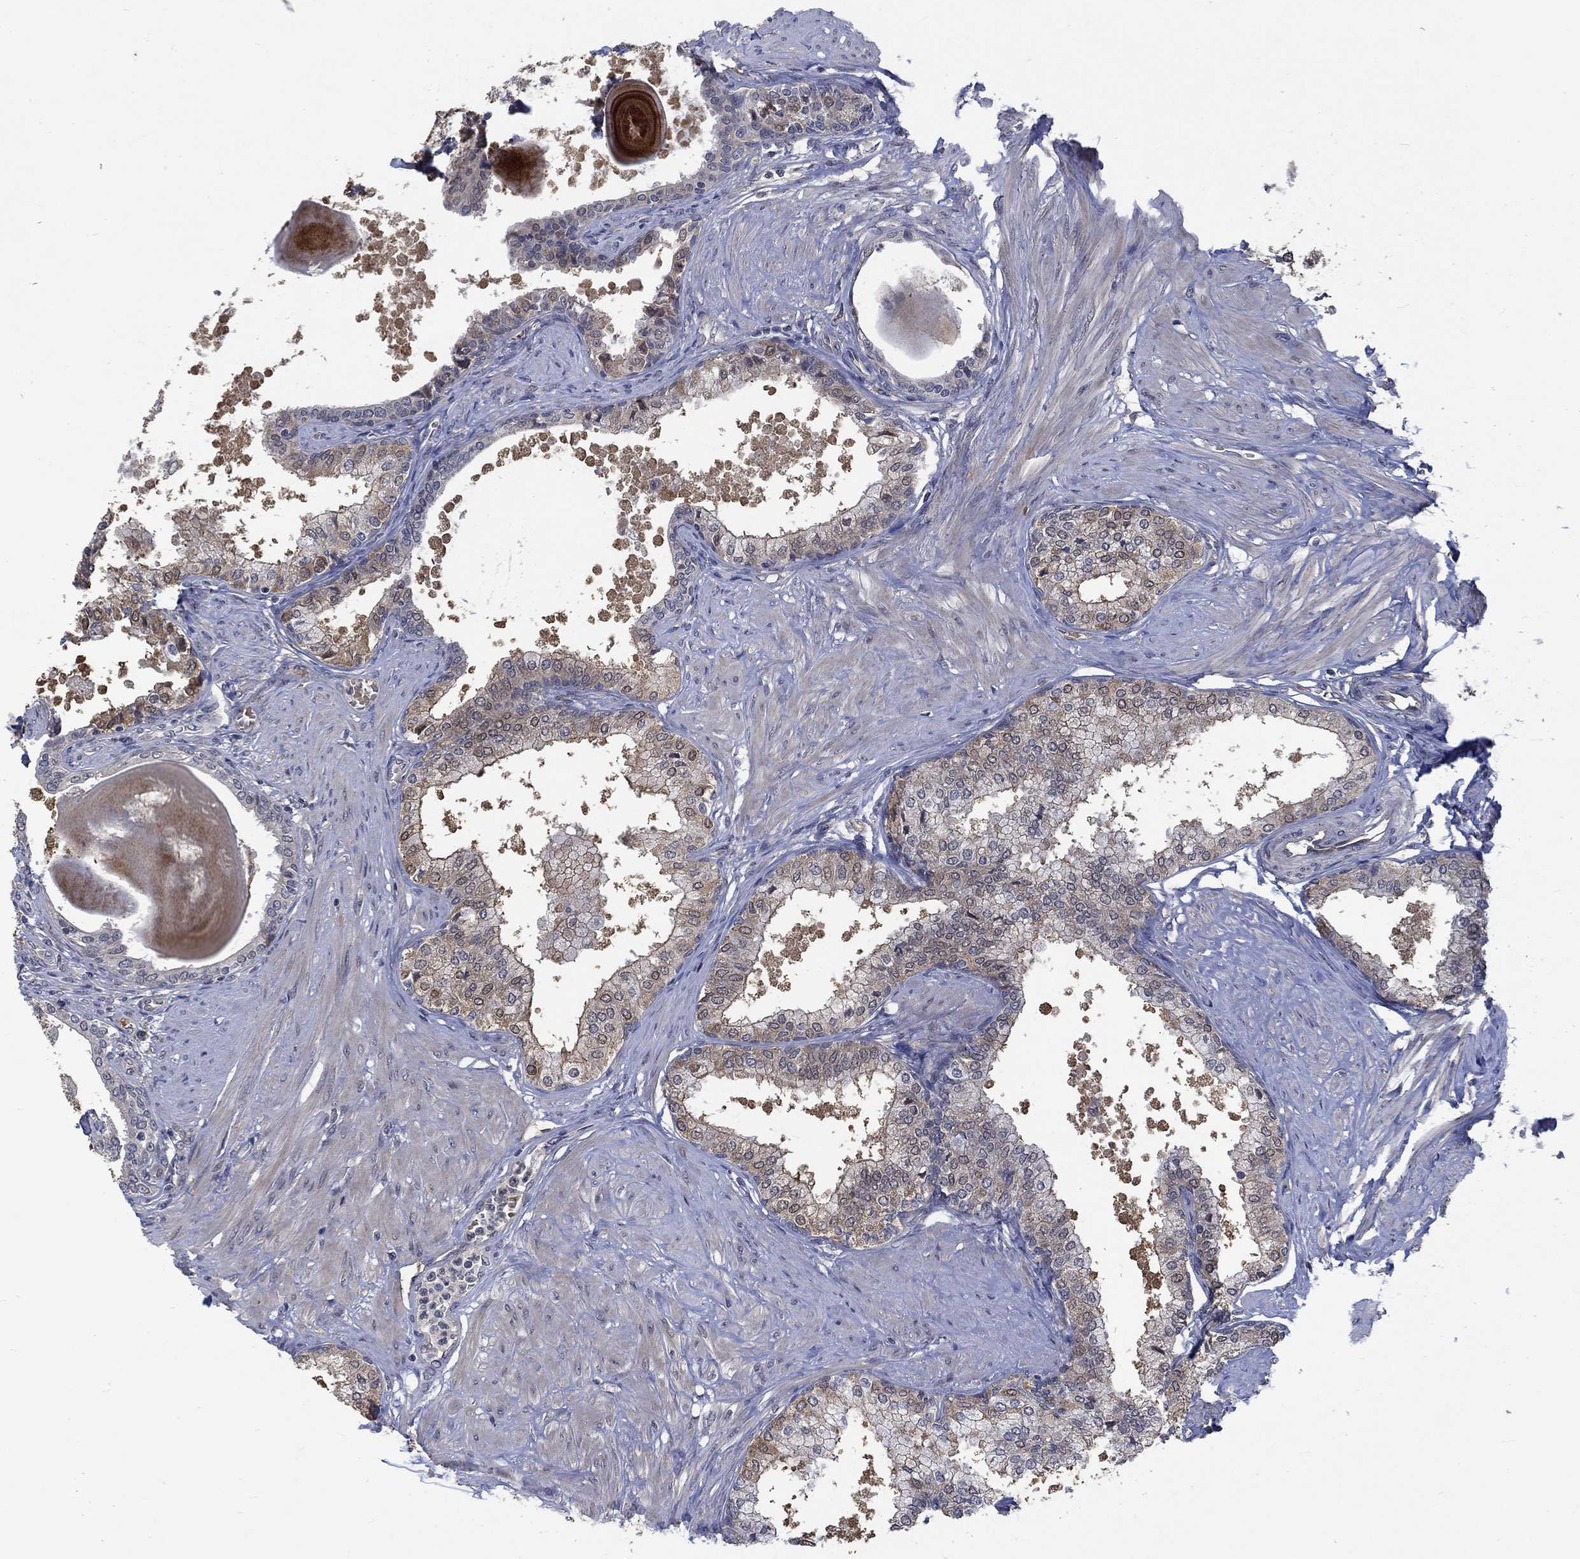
{"staining": {"intensity": "weak", "quantity": "25%-75%", "location": "cytoplasmic/membranous"}, "tissue": "prostate", "cell_type": "Glandular cells", "image_type": "normal", "snomed": [{"axis": "morphology", "description": "Normal tissue, NOS"}, {"axis": "topography", "description": "Prostate"}], "caption": "Unremarkable prostate was stained to show a protein in brown. There is low levels of weak cytoplasmic/membranous expression in about 25%-75% of glandular cells.", "gene": "GRIN2D", "patient": {"sex": "male", "age": 63}}